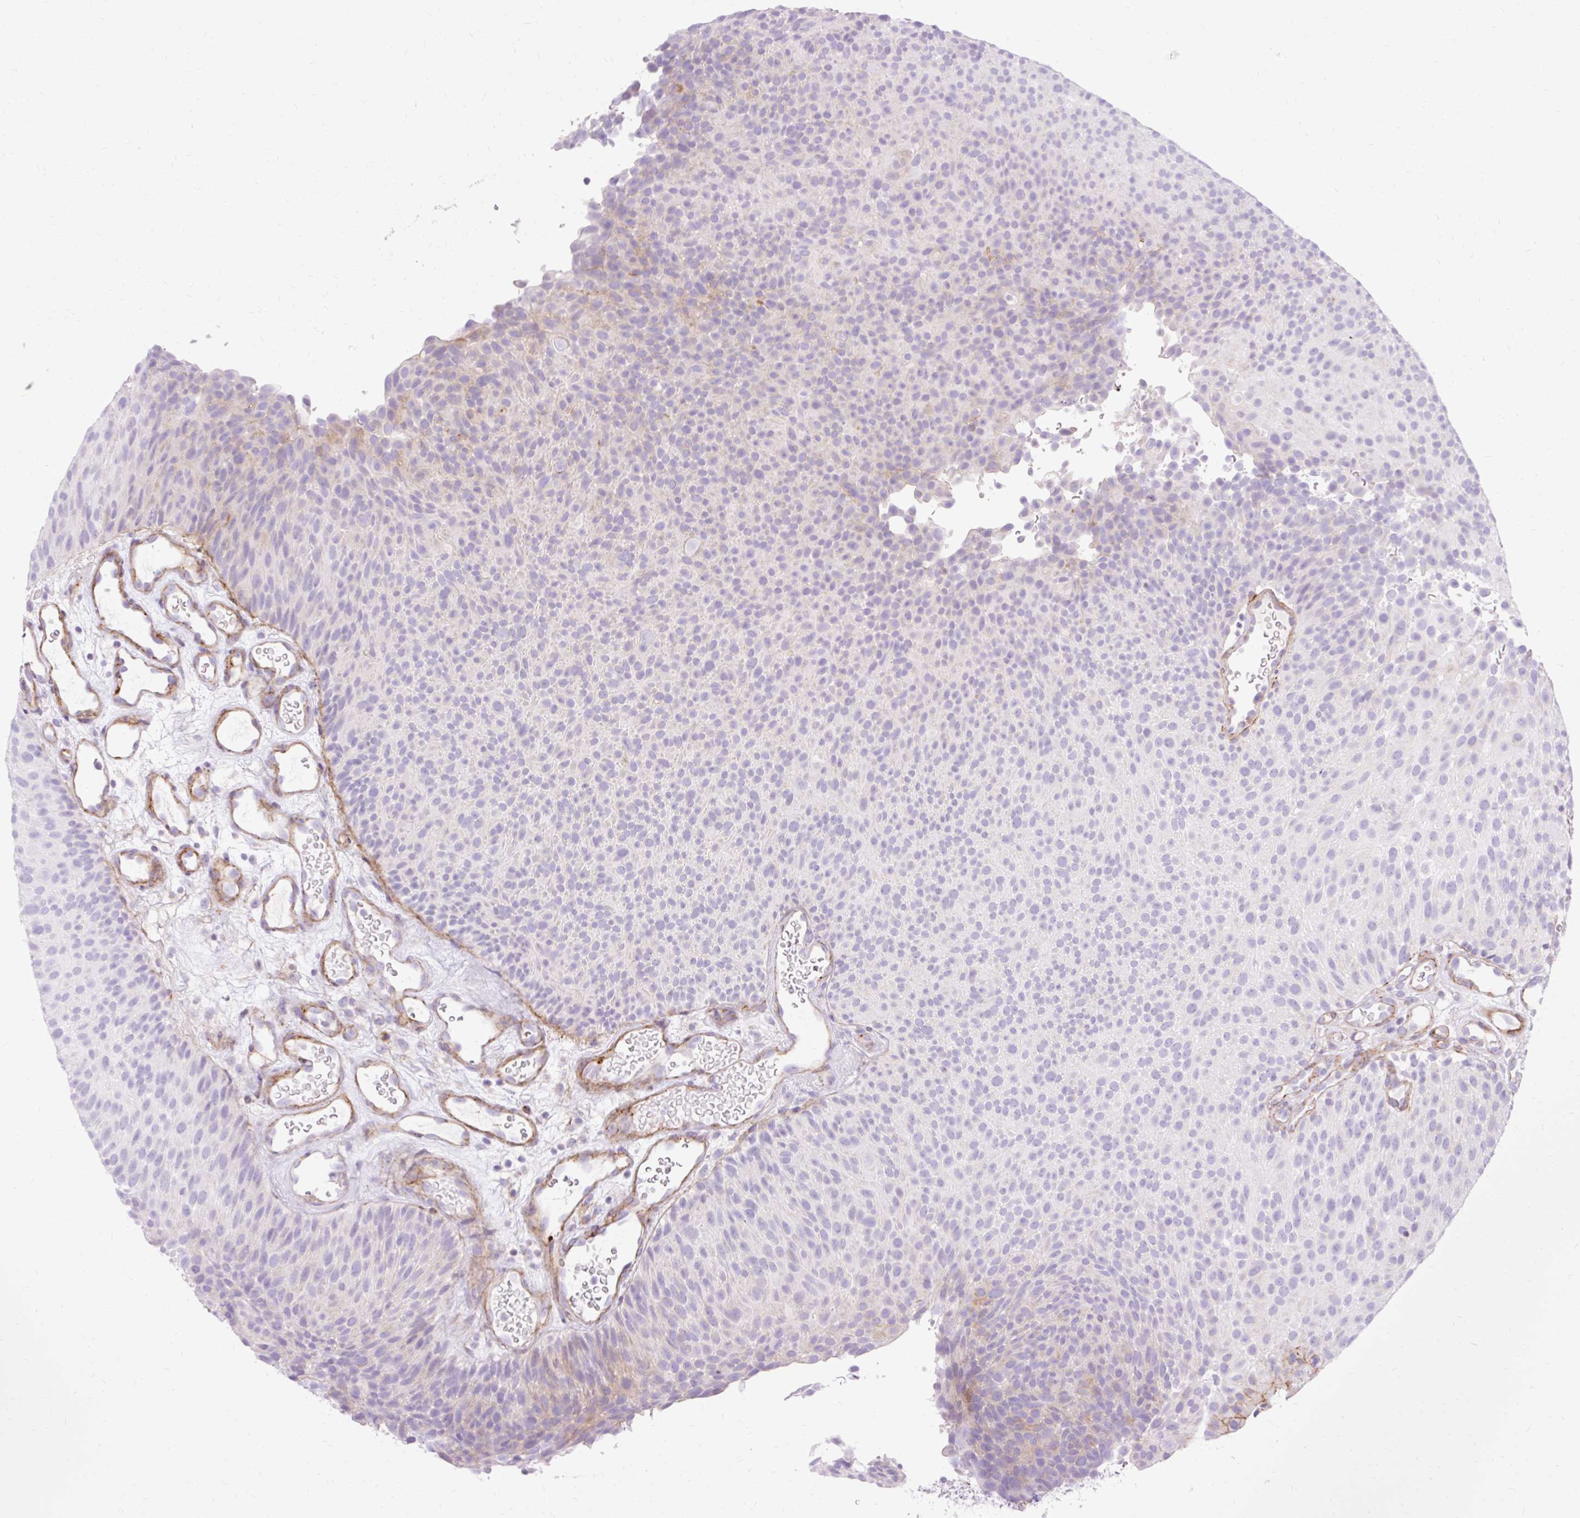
{"staining": {"intensity": "negative", "quantity": "none", "location": "none"}, "tissue": "urothelial cancer", "cell_type": "Tumor cells", "image_type": "cancer", "snomed": [{"axis": "morphology", "description": "Urothelial carcinoma, Low grade"}, {"axis": "topography", "description": "Urinary bladder"}], "caption": "An immunohistochemistry photomicrograph of urothelial cancer is shown. There is no staining in tumor cells of urothelial cancer. Brightfield microscopy of IHC stained with DAB (3,3'-diaminobenzidine) (brown) and hematoxylin (blue), captured at high magnification.", "gene": "CORO7-PAM16", "patient": {"sex": "male", "age": 78}}